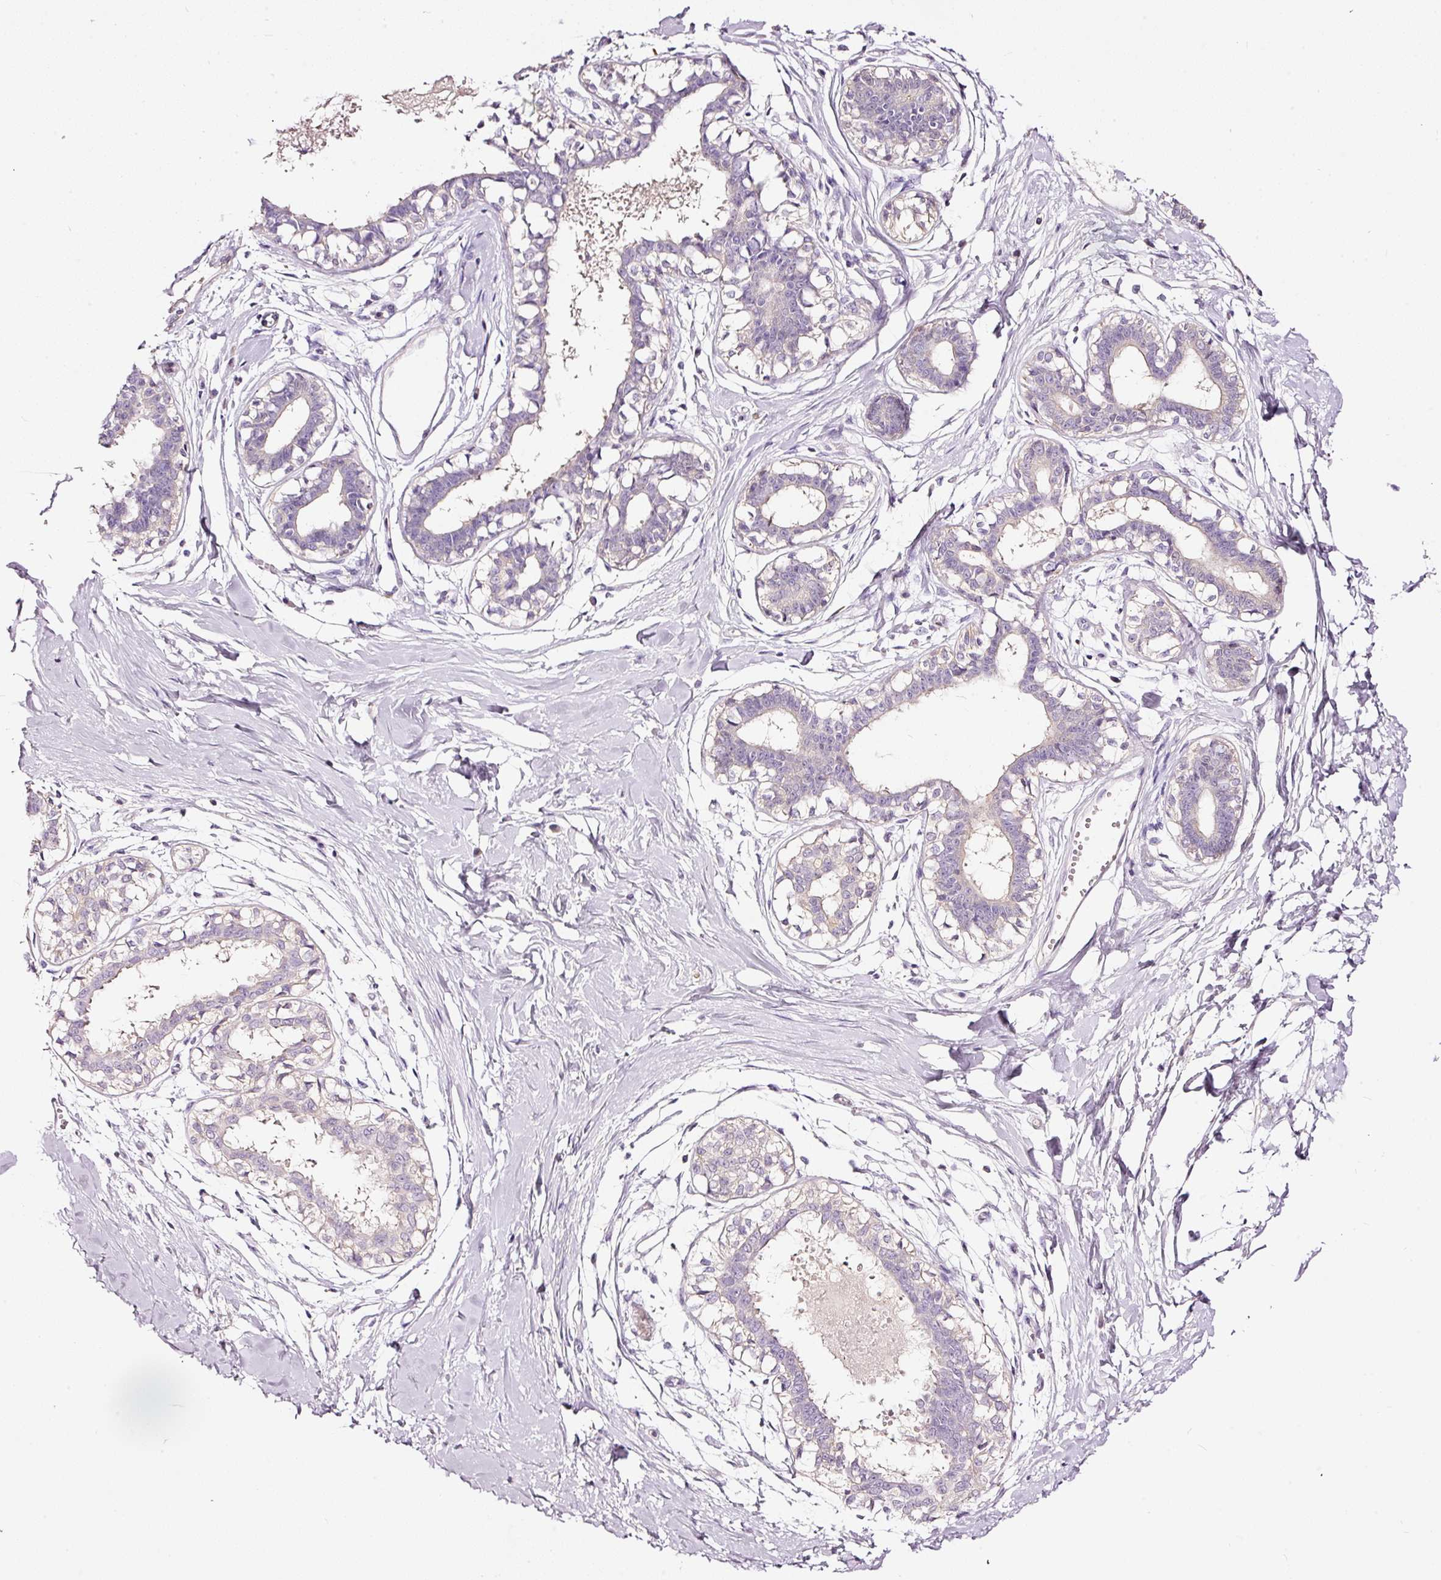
{"staining": {"intensity": "negative", "quantity": "none", "location": "none"}, "tissue": "breast", "cell_type": "Glandular cells", "image_type": "normal", "snomed": [{"axis": "morphology", "description": "Normal tissue, NOS"}, {"axis": "topography", "description": "Breast"}], "caption": "A high-resolution histopathology image shows immunohistochemistry staining of benign breast, which displays no significant staining in glandular cells.", "gene": "LAMP3", "patient": {"sex": "female", "age": 45}}